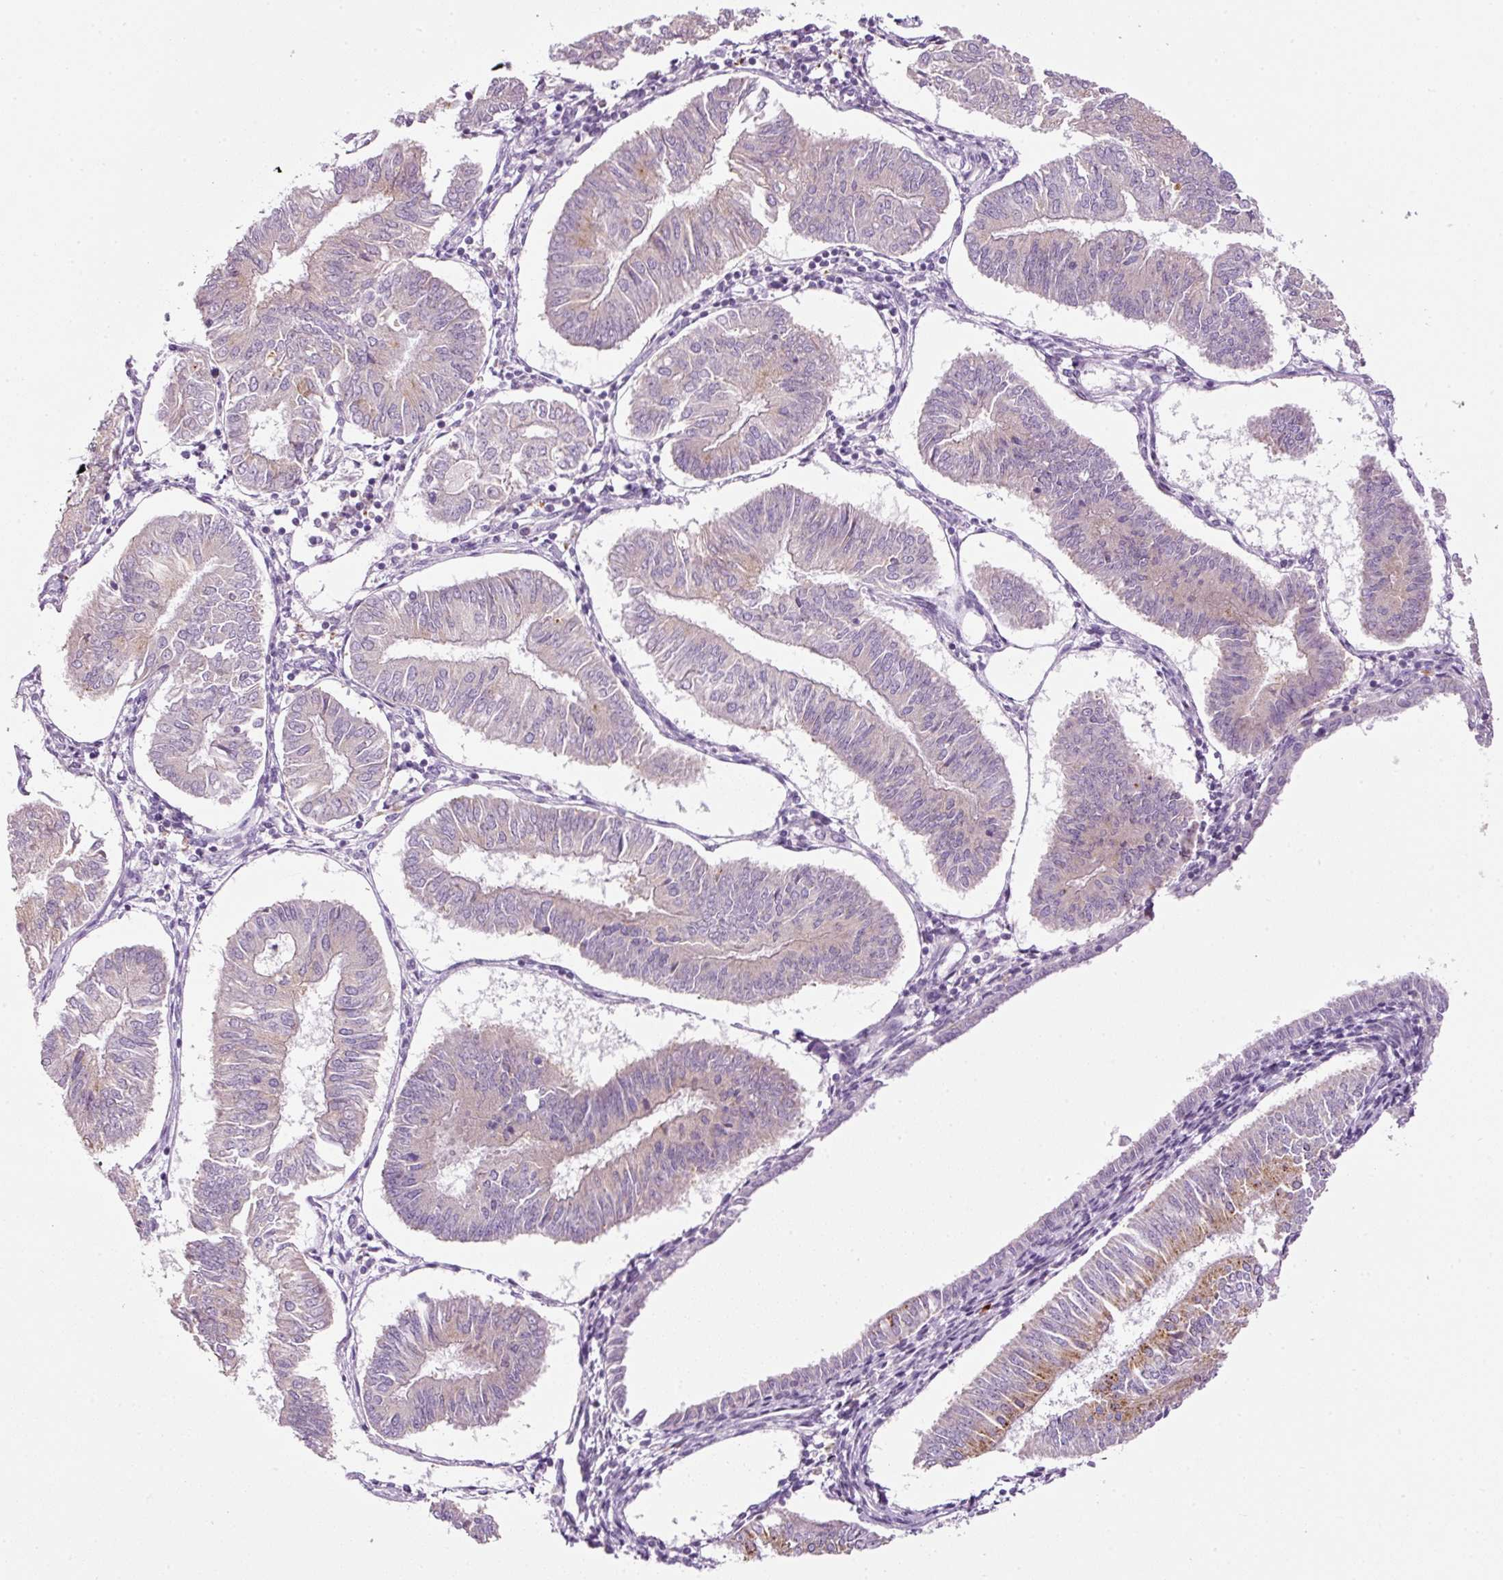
{"staining": {"intensity": "negative", "quantity": "none", "location": "none"}, "tissue": "endometrial cancer", "cell_type": "Tumor cells", "image_type": "cancer", "snomed": [{"axis": "morphology", "description": "Adenocarcinoma, NOS"}, {"axis": "topography", "description": "Endometrium"}], "caption": "There is no significant expression in tumor cells of endometrial adenocarcinoma.", "gene": "ZNF639", "patient": {"sex": "female", "age": 58}}